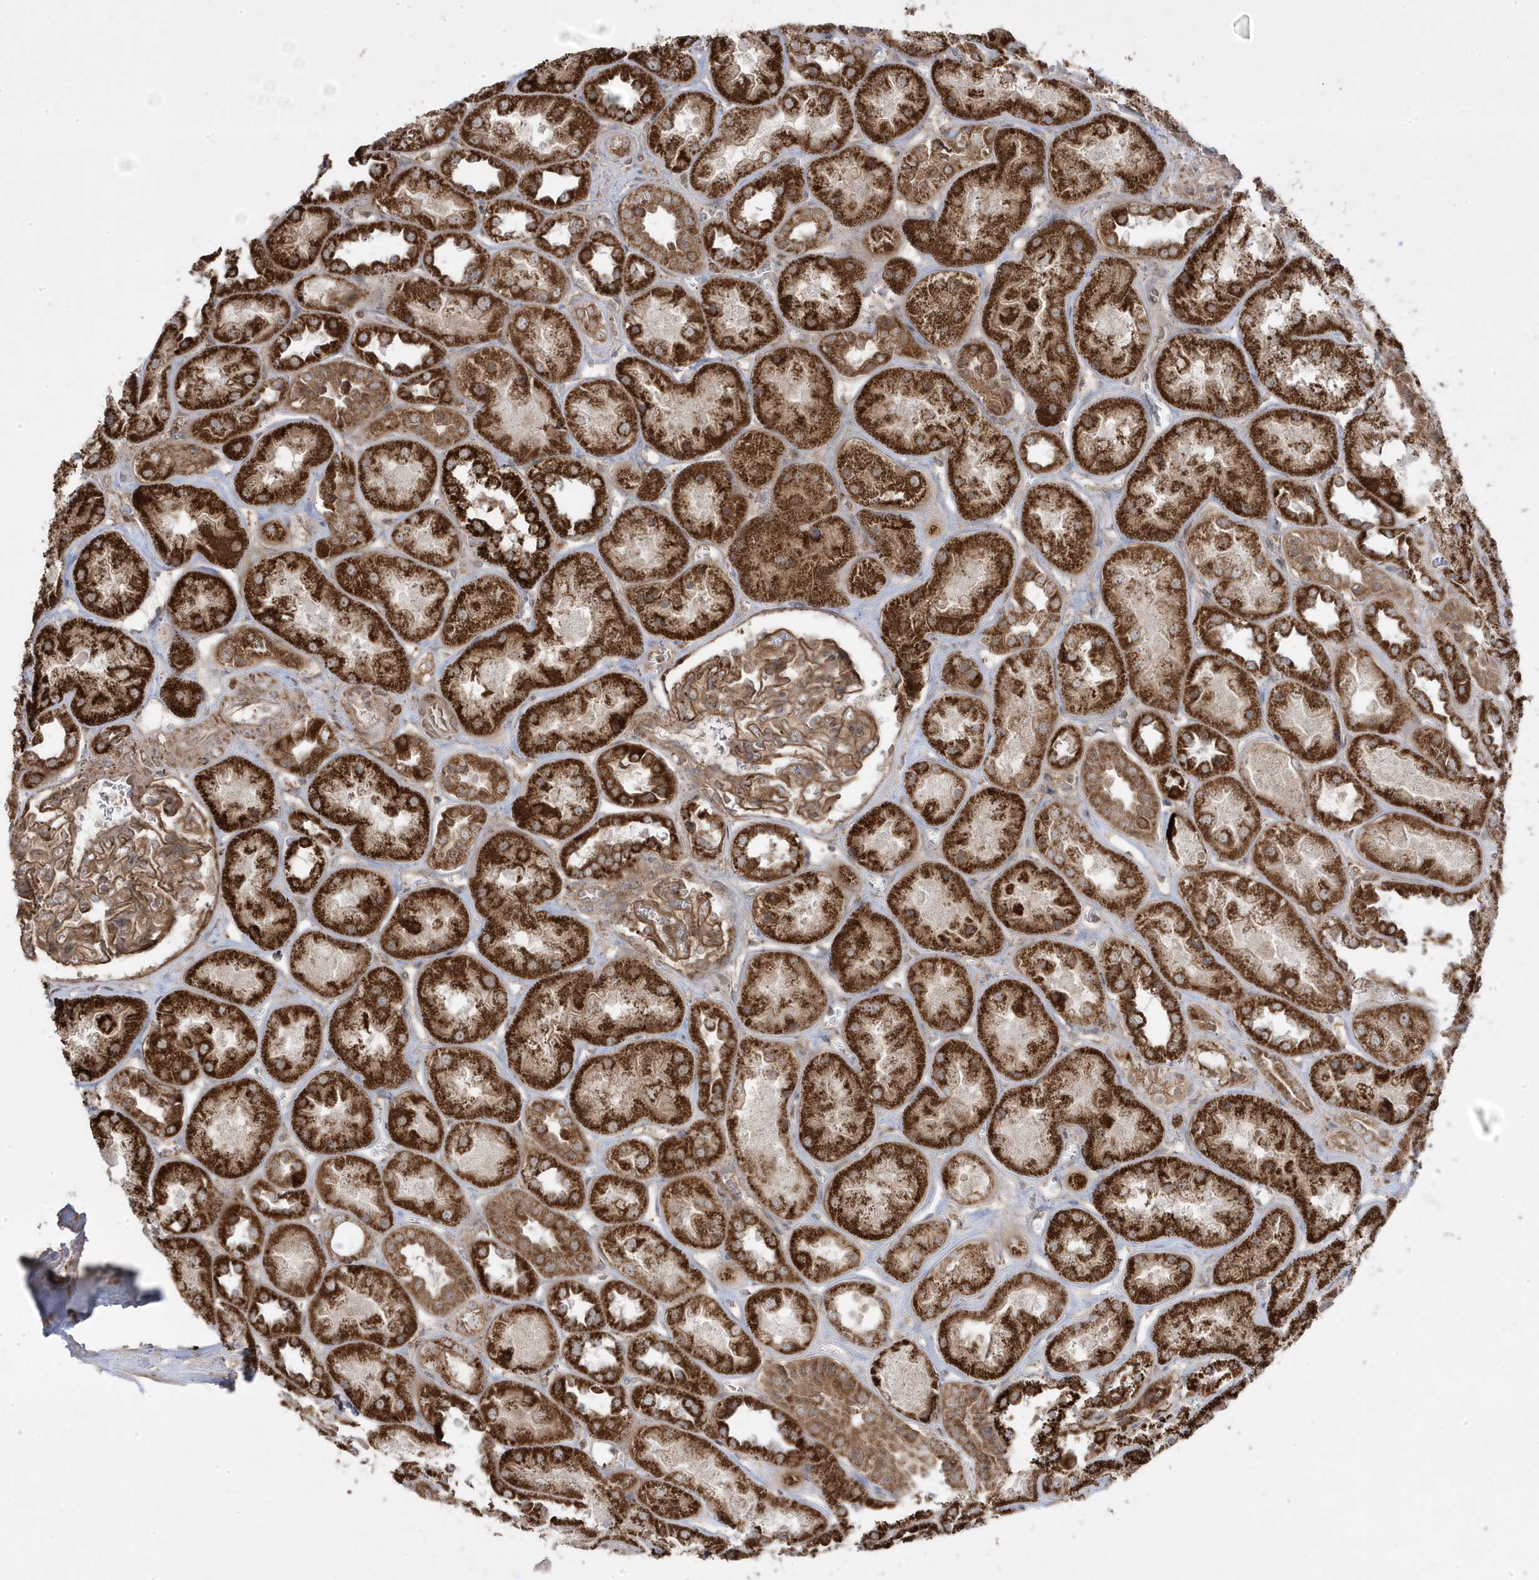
{"staining": {"intensity": "moderate", "quantity": ">75%", "location": "cytoplasmic/membranous"}, "tissue": "kidney", "cell_type": "Cells in glomeruli", "image_type": "normal", "snomed": [{"axis": "morphology", "description": "Normal tissue, NOS"}, {"axis": "topography", "description": "Kidney"}], "caption": "A brown stain shows moderate cytoplasmic/membranous positivity of a protein in cells in glomeruli of benign kidney. Nuclei are stained in blue.", "gene": "CLUAP1", "patient": {"sex": "male", "age": 70}}